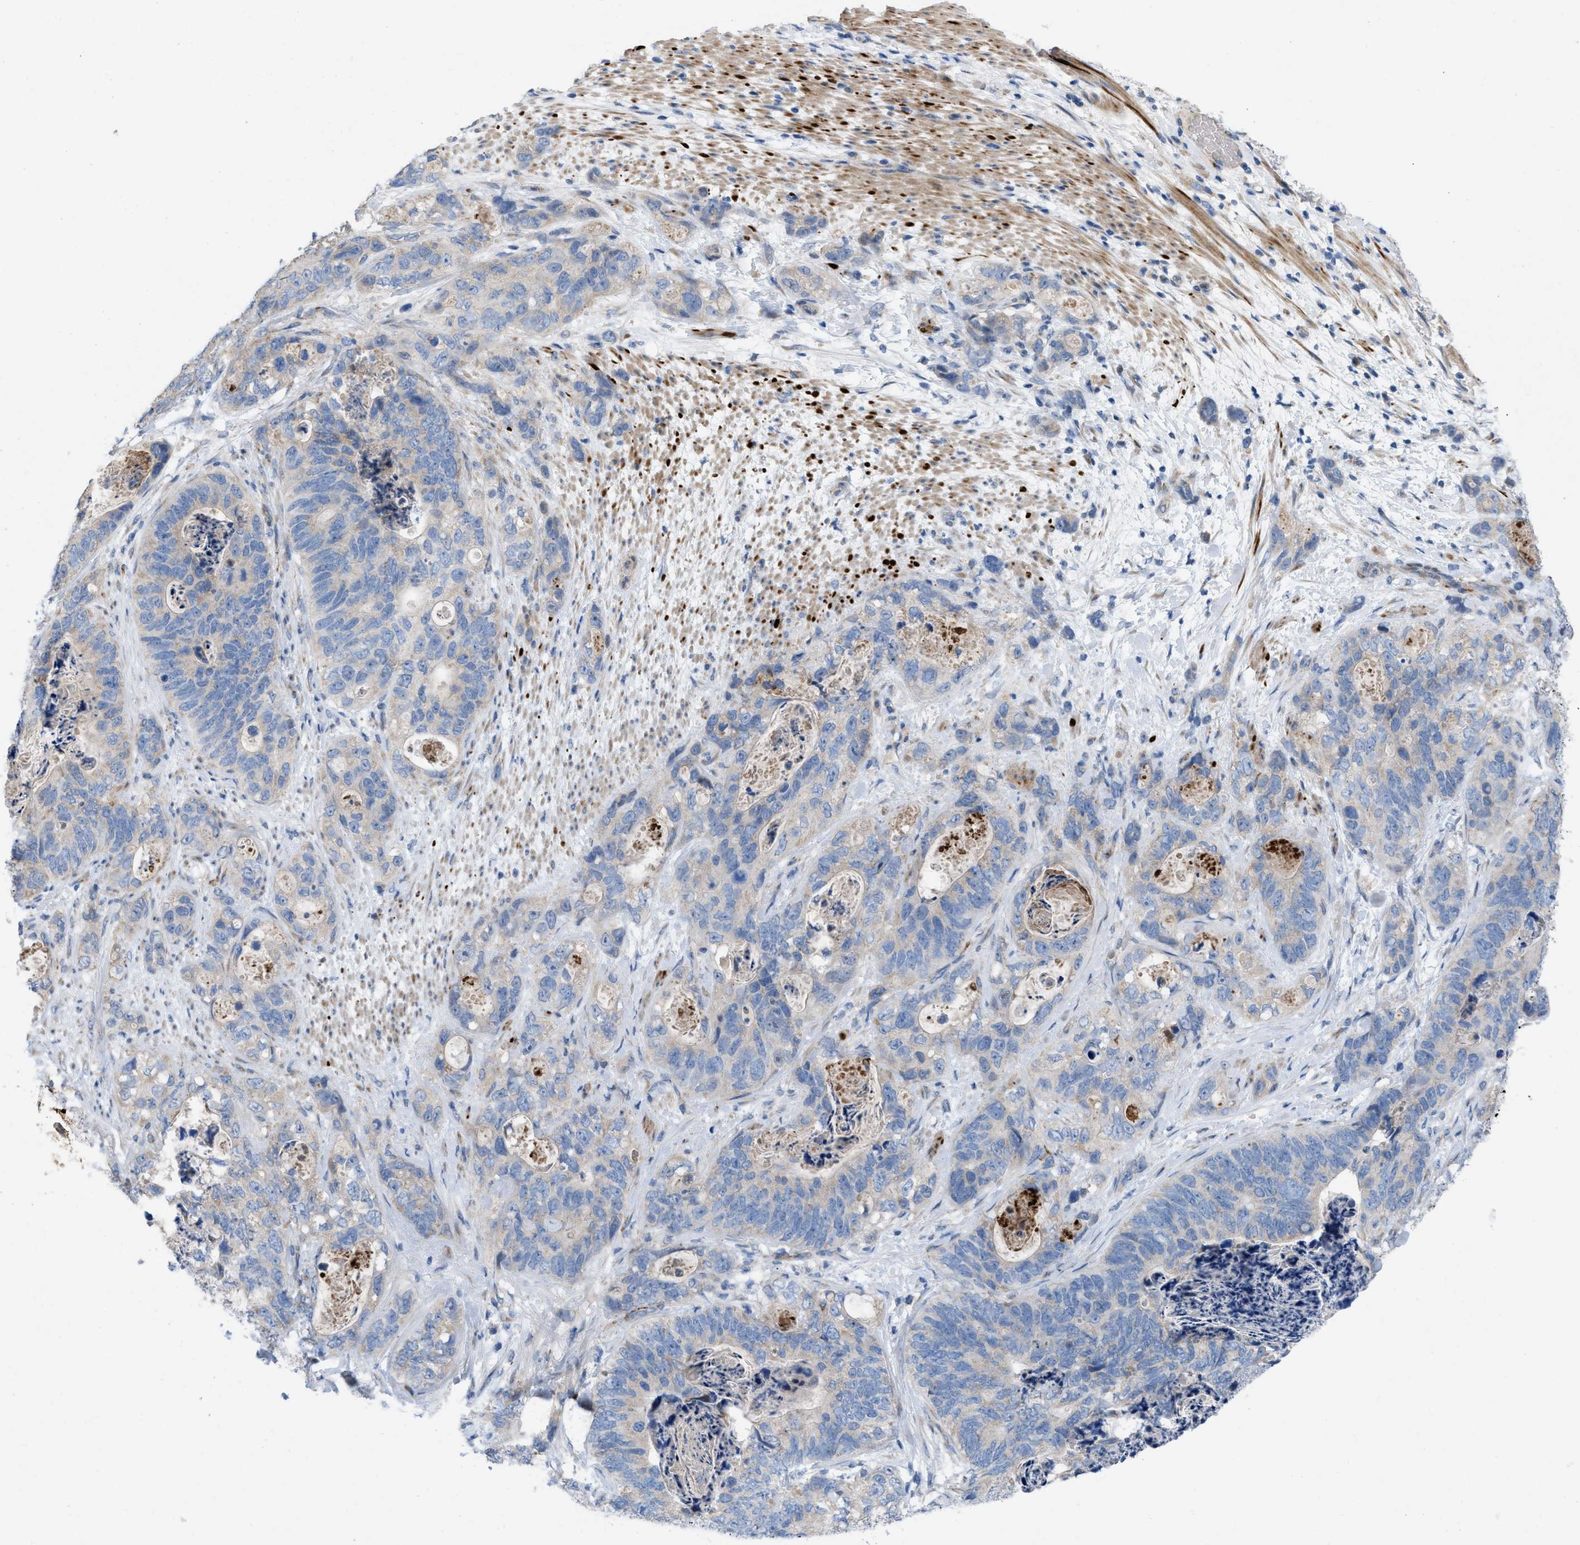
{"staining": {"intensity": "negative", "quantity": "none", "location": "none"}, "tissue": "stomach cancer", "cell_type": "Tumor cells", "image_type": "cancer", "snomed": [{"axis": "morphology", "description": "Normal tissue, NOS"}, {"axis": "morphology", "description": "Adenocarcinoma, NOS"}, {"axis": "topography", "description": "Stomach"}], "caption": "The IHC photomicrograph has no significant expression in tumor cells of stomach cancer (adenocarcinoma) tissue.", "gene": "PLPPR5", "patient": {"sex": "female", "age": 89}}